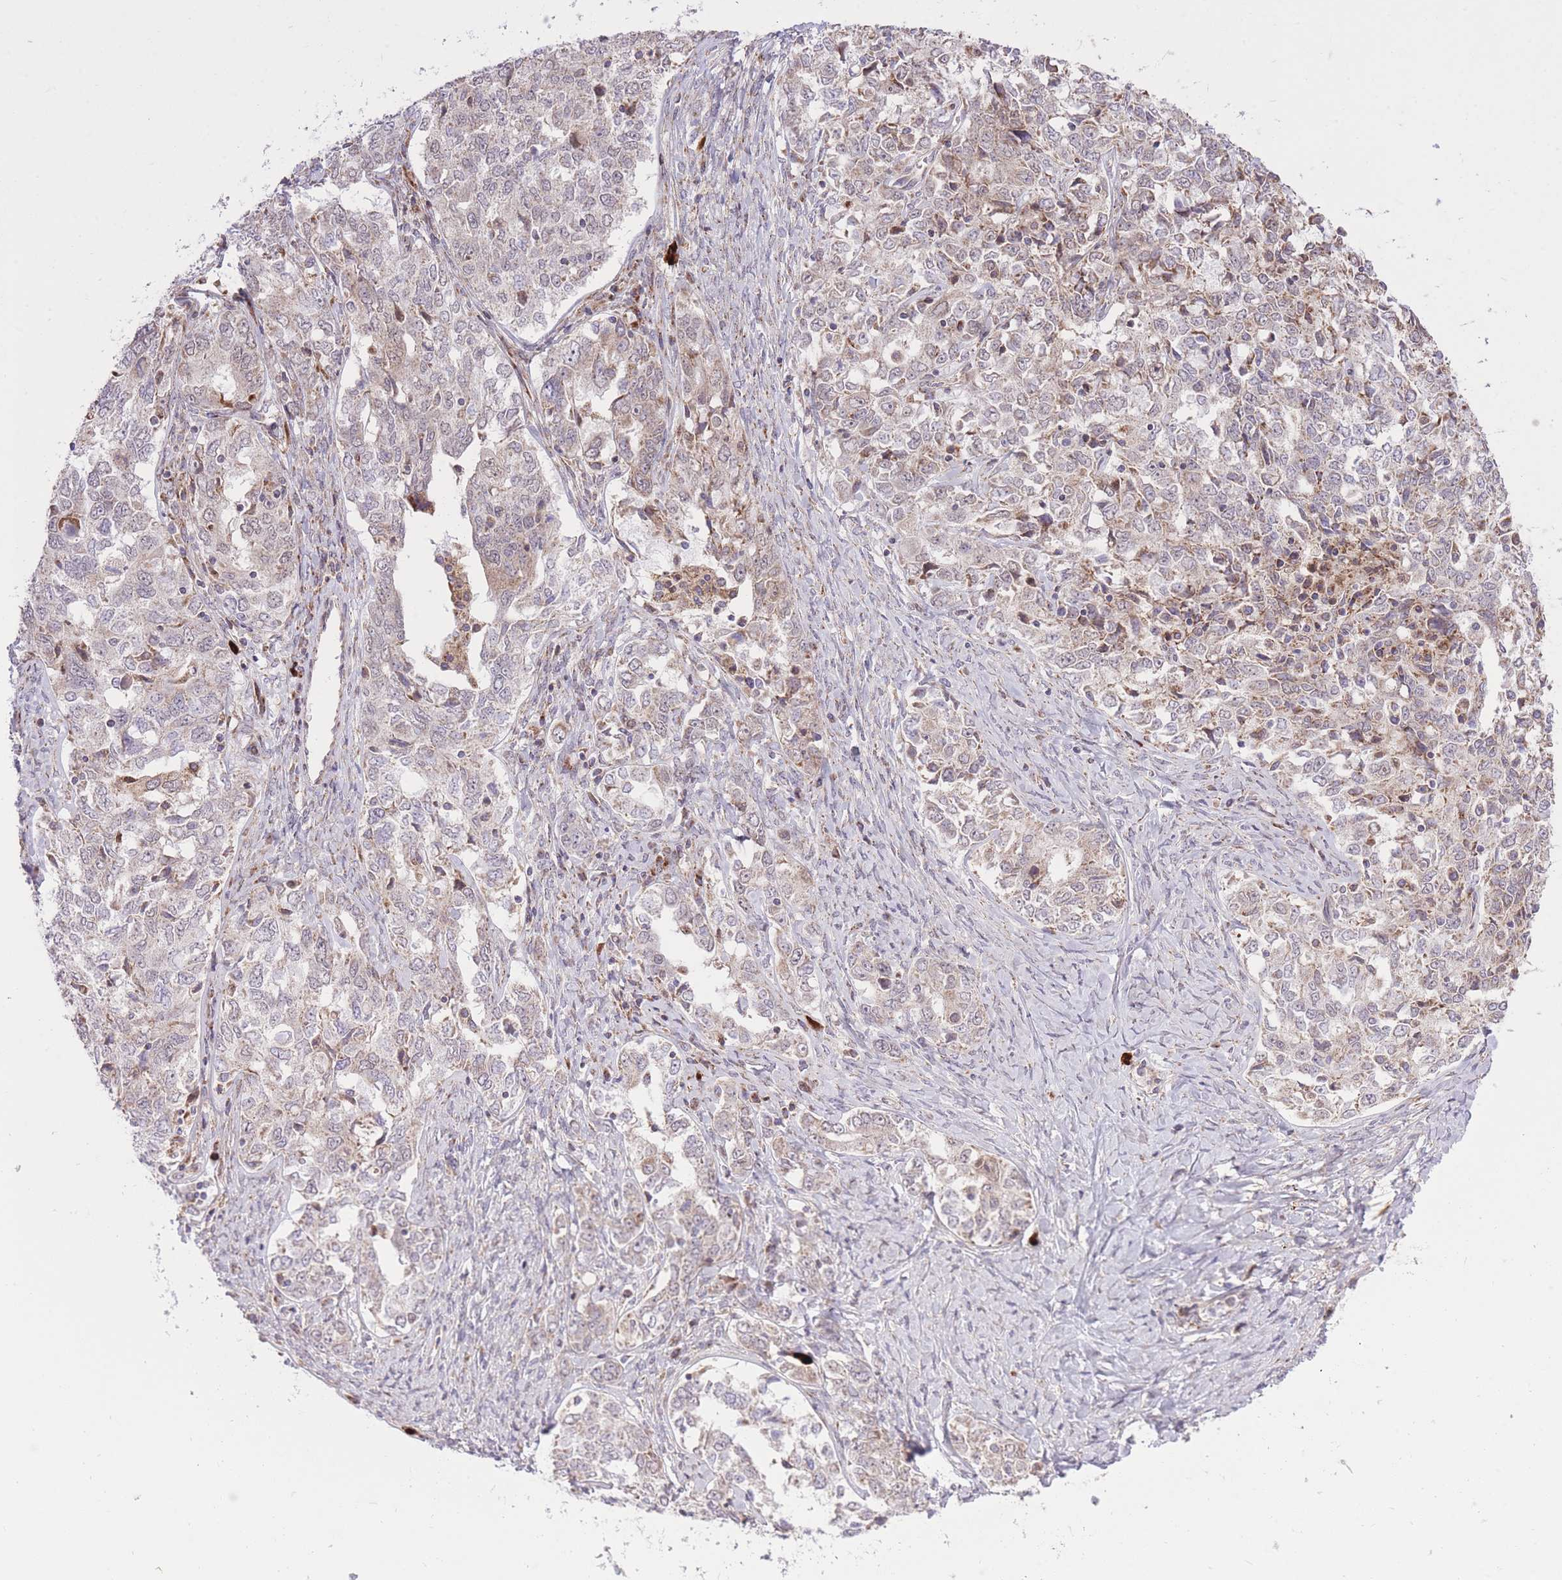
{"staining": {"intensity": "weak", "quantity": "25%-75%", "location": "cytoplasmic/membranous"}, "tissue": "ovarian cancer", "cell_type": "Tumor cells", "image_type": "cancer", "snomed": [{"axis": "morphology", "description": "Carcinoma, endometroid"}, {"axis": "topography", "description": "Ovary"}], "caption": "A brown stain highlights weak cytoplasmic/membranous staining of a protein in human ovarian cancer tumor cells. Using DAB (brown) and hematoxylin (blue) stains, captured at high magnification using brightfield microscopy.", "gene": "SLC4A4", "patient": {"sex": "female", "age": 62}}